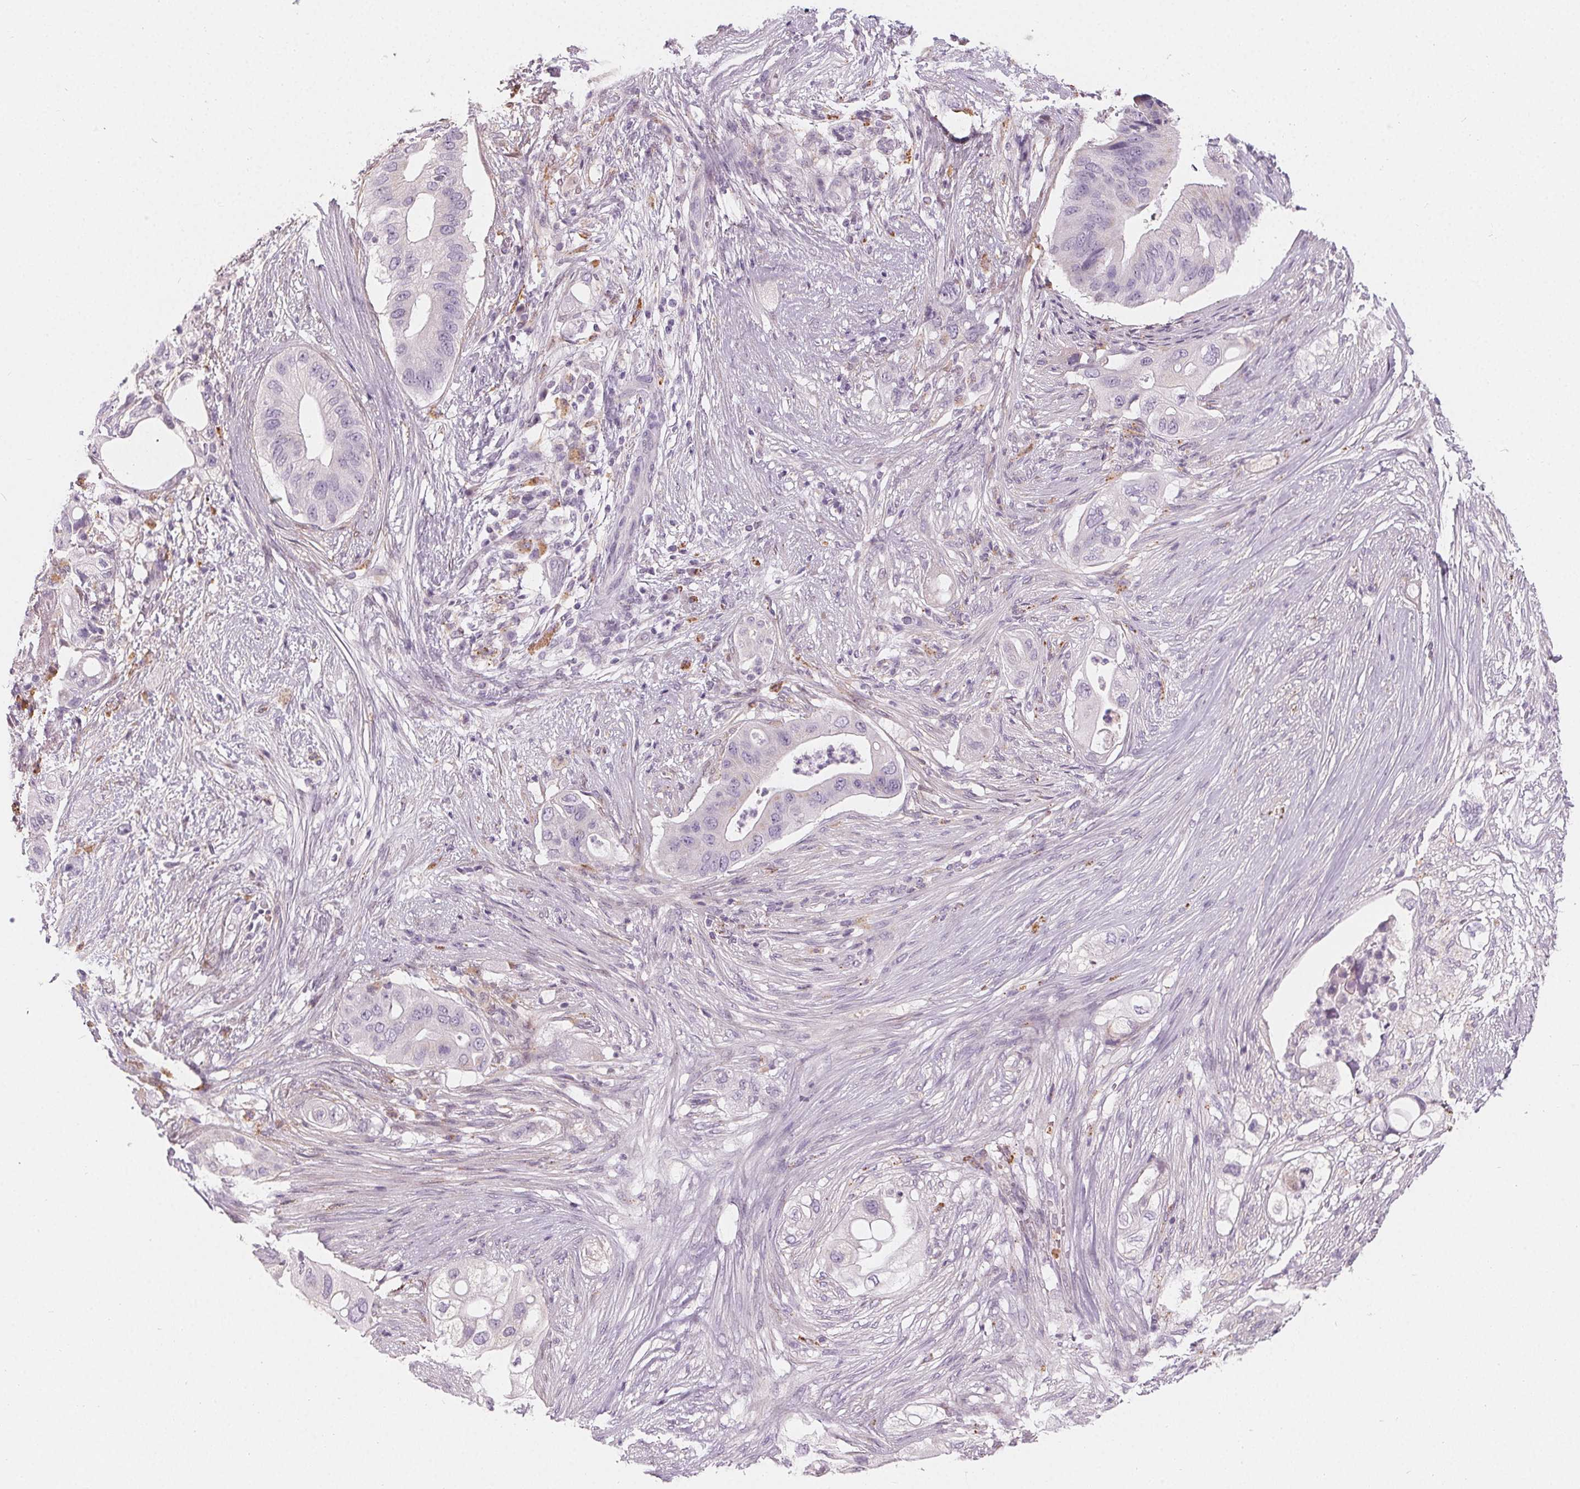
{"staining": {"intensity": "negative", "quantity": "none", "location": "none"}, "tissue": "pancreatic cancer", "cell_type": "Tumor cells", "image_type": "cancer", "snomed": [{"axis": "morphology", "description": "Adenocarcinoma, NOS"}, {"axis": "topography", "description": "Pancreas"}], "caption": "The histopathology image displays no significant expression in tumor cells of adenocarcinoma (pancreatic). (DAB immunohistochemistry (IHC) visualized using brightfield microscopy, high magnification).", "gene": "HOPX", "patient": {"sex": "female", "age": 72}}